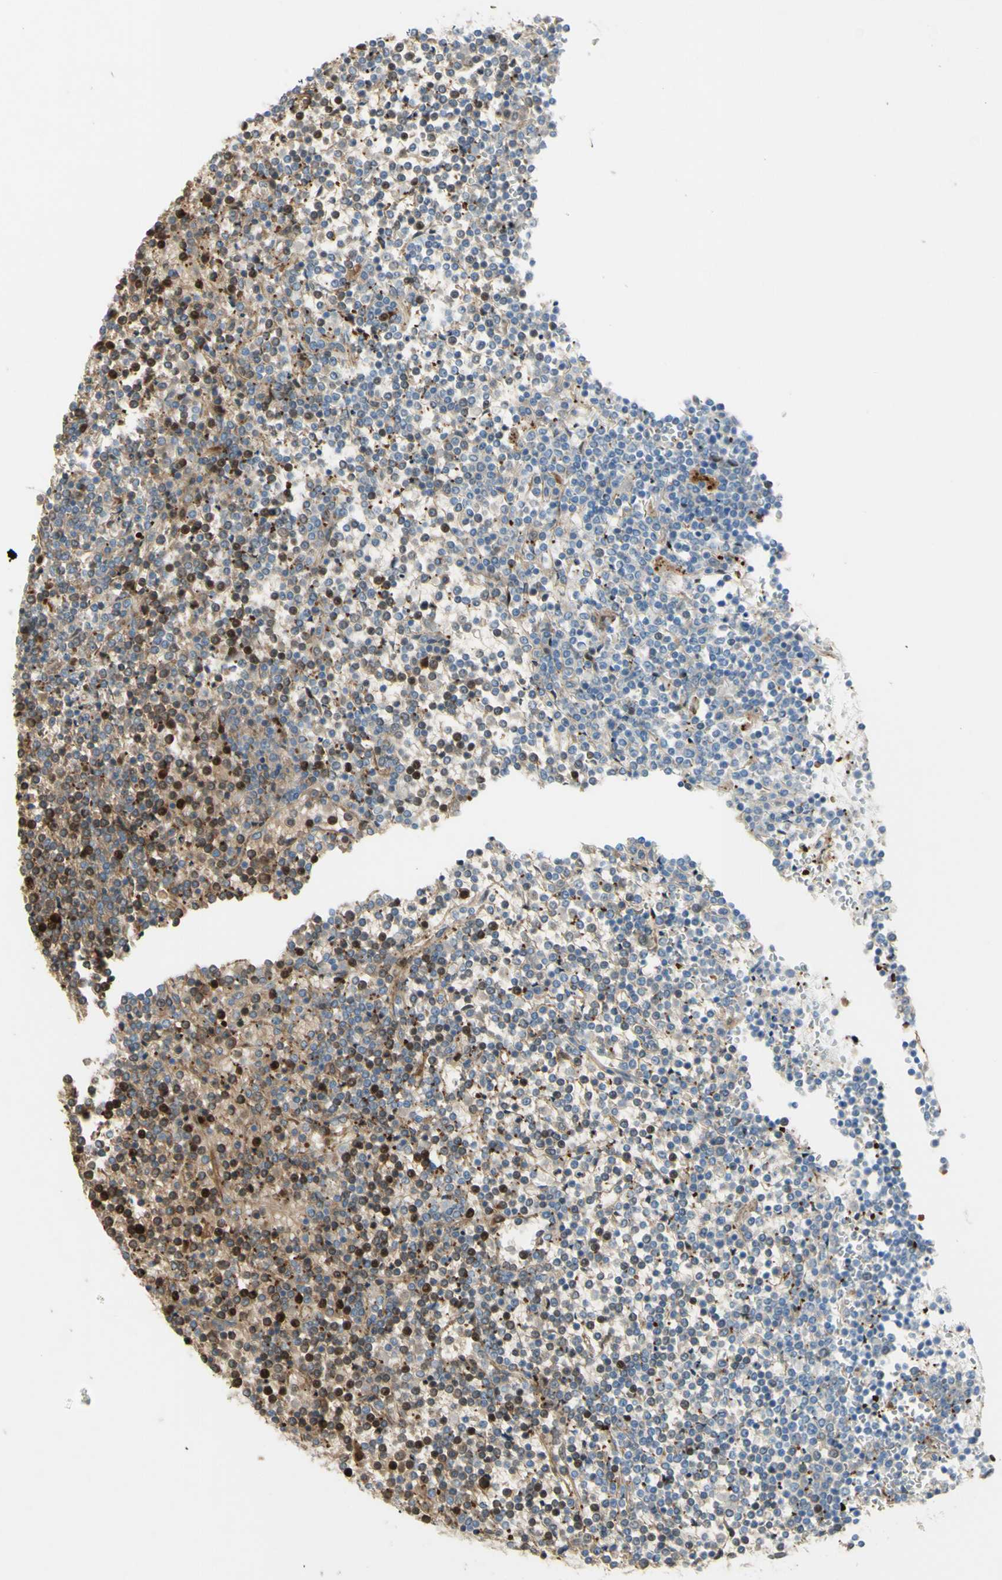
{"staining": {"intensity": "weak", "quantity": "<25%", "location": "cytoplasmic/membranous,nuclear"}, "tissue": "lymphoma", "cell_type": "Tumor cells", "image_type": "cancer", "snomed": [{"axis": "morphology", "description": "Malignant lymphoma, non-Hodgkin's type, Low grade"}, {"axis": "topography", "description": "Spleen"}], "caption": "This is an IHC histopathology image of human malignant lymphoma, non-Hodgkin's type (low-grade). There is no expression in tumor cells.", "gene": "GAN", "patient": {"sex": "female", "age": 19}}